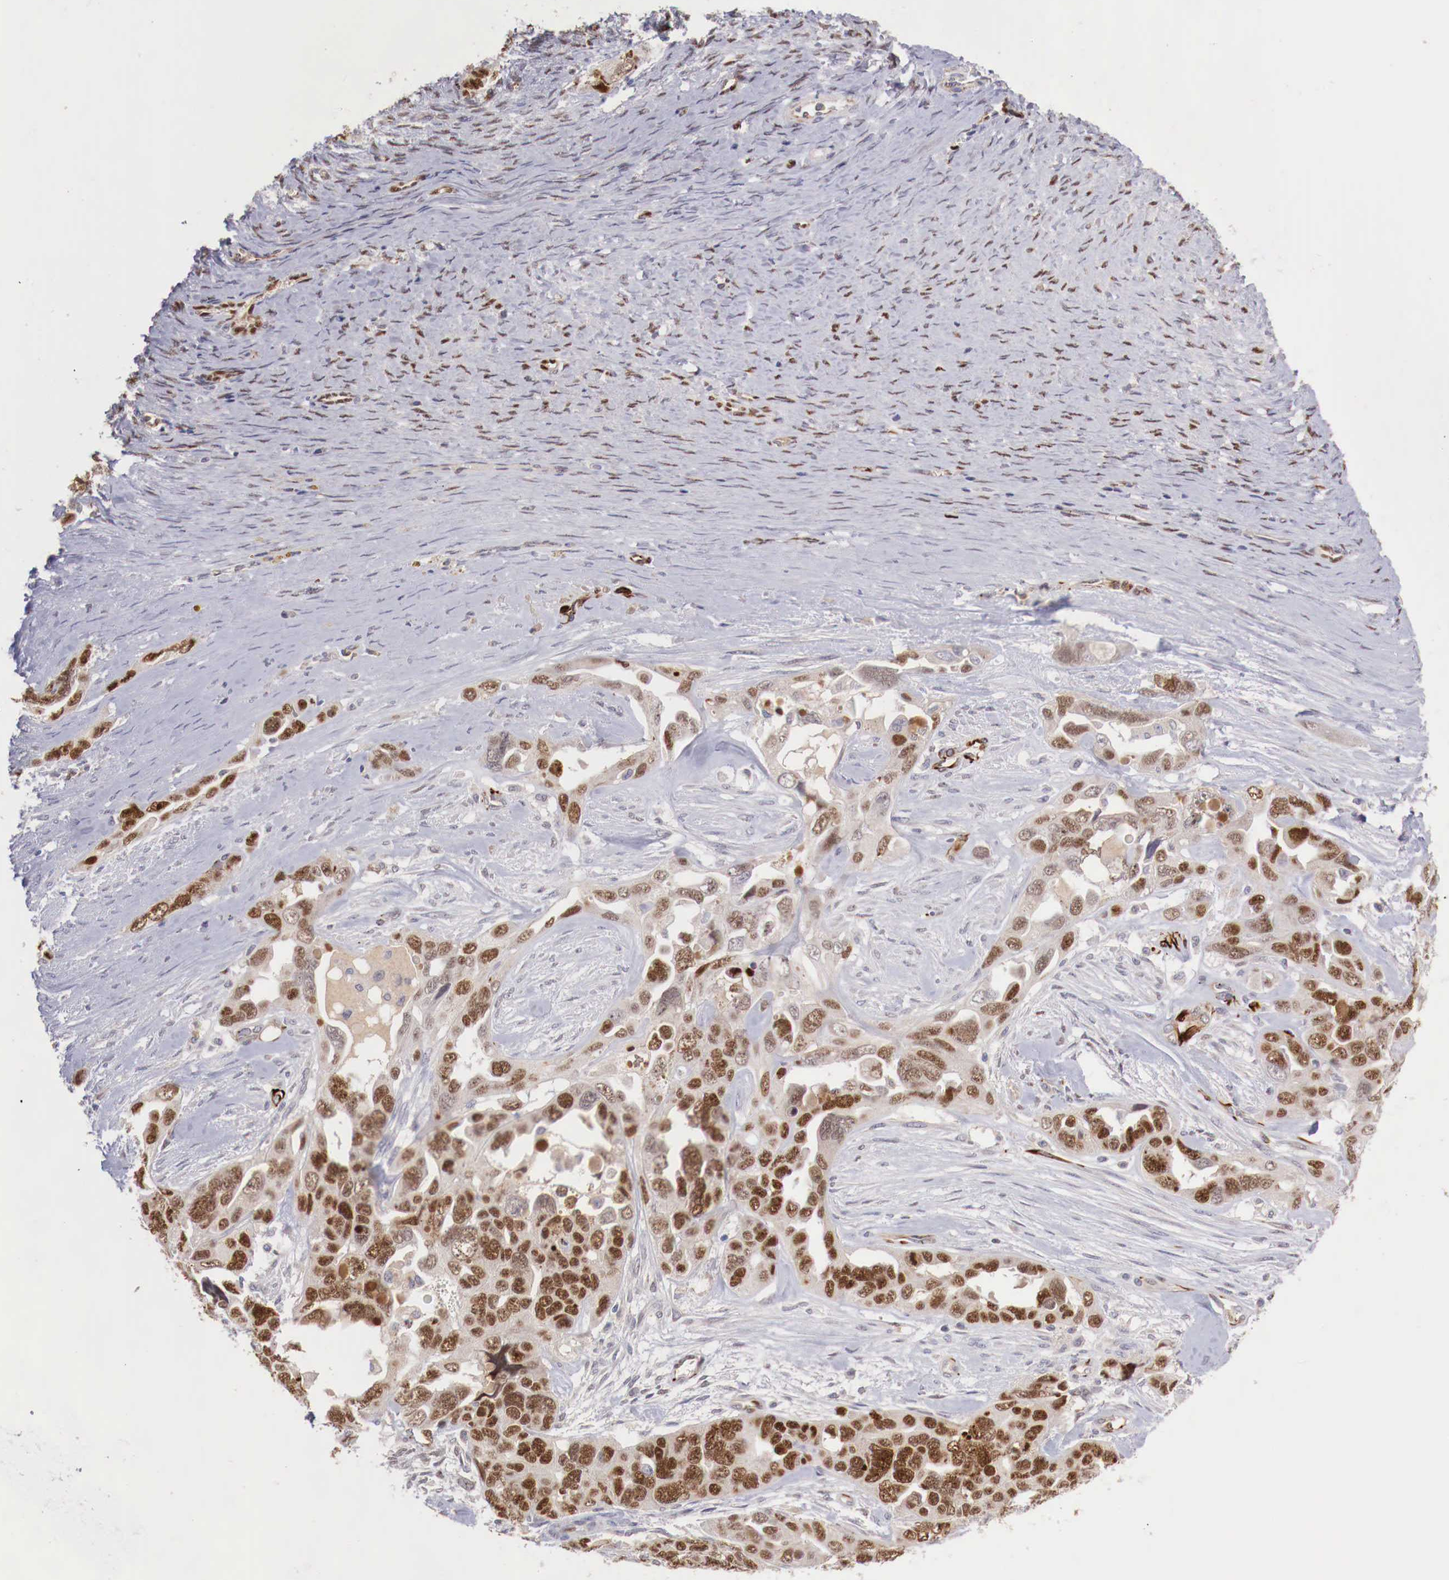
{"staining": {"intensity": "strong", "quantity": ">75%", "location": "nuclear"}, "tissue": "ovarian cancer", "cell_type": "Tumor cells", "image_type": "cancer", "snomed": [{"axis": "morphology", "description": "Cystadenocarcinoma, serous, NOS"}, {"axis": "topography", "description": "Ovary"}], "caption": "Human ovarian serous cystadenocarcinoma stained with a brown dye displays strong nuclear positive staining in about >75% of tumor cells.", "gene": "WT1", "patient": {"sex": "female", "age": 63}}